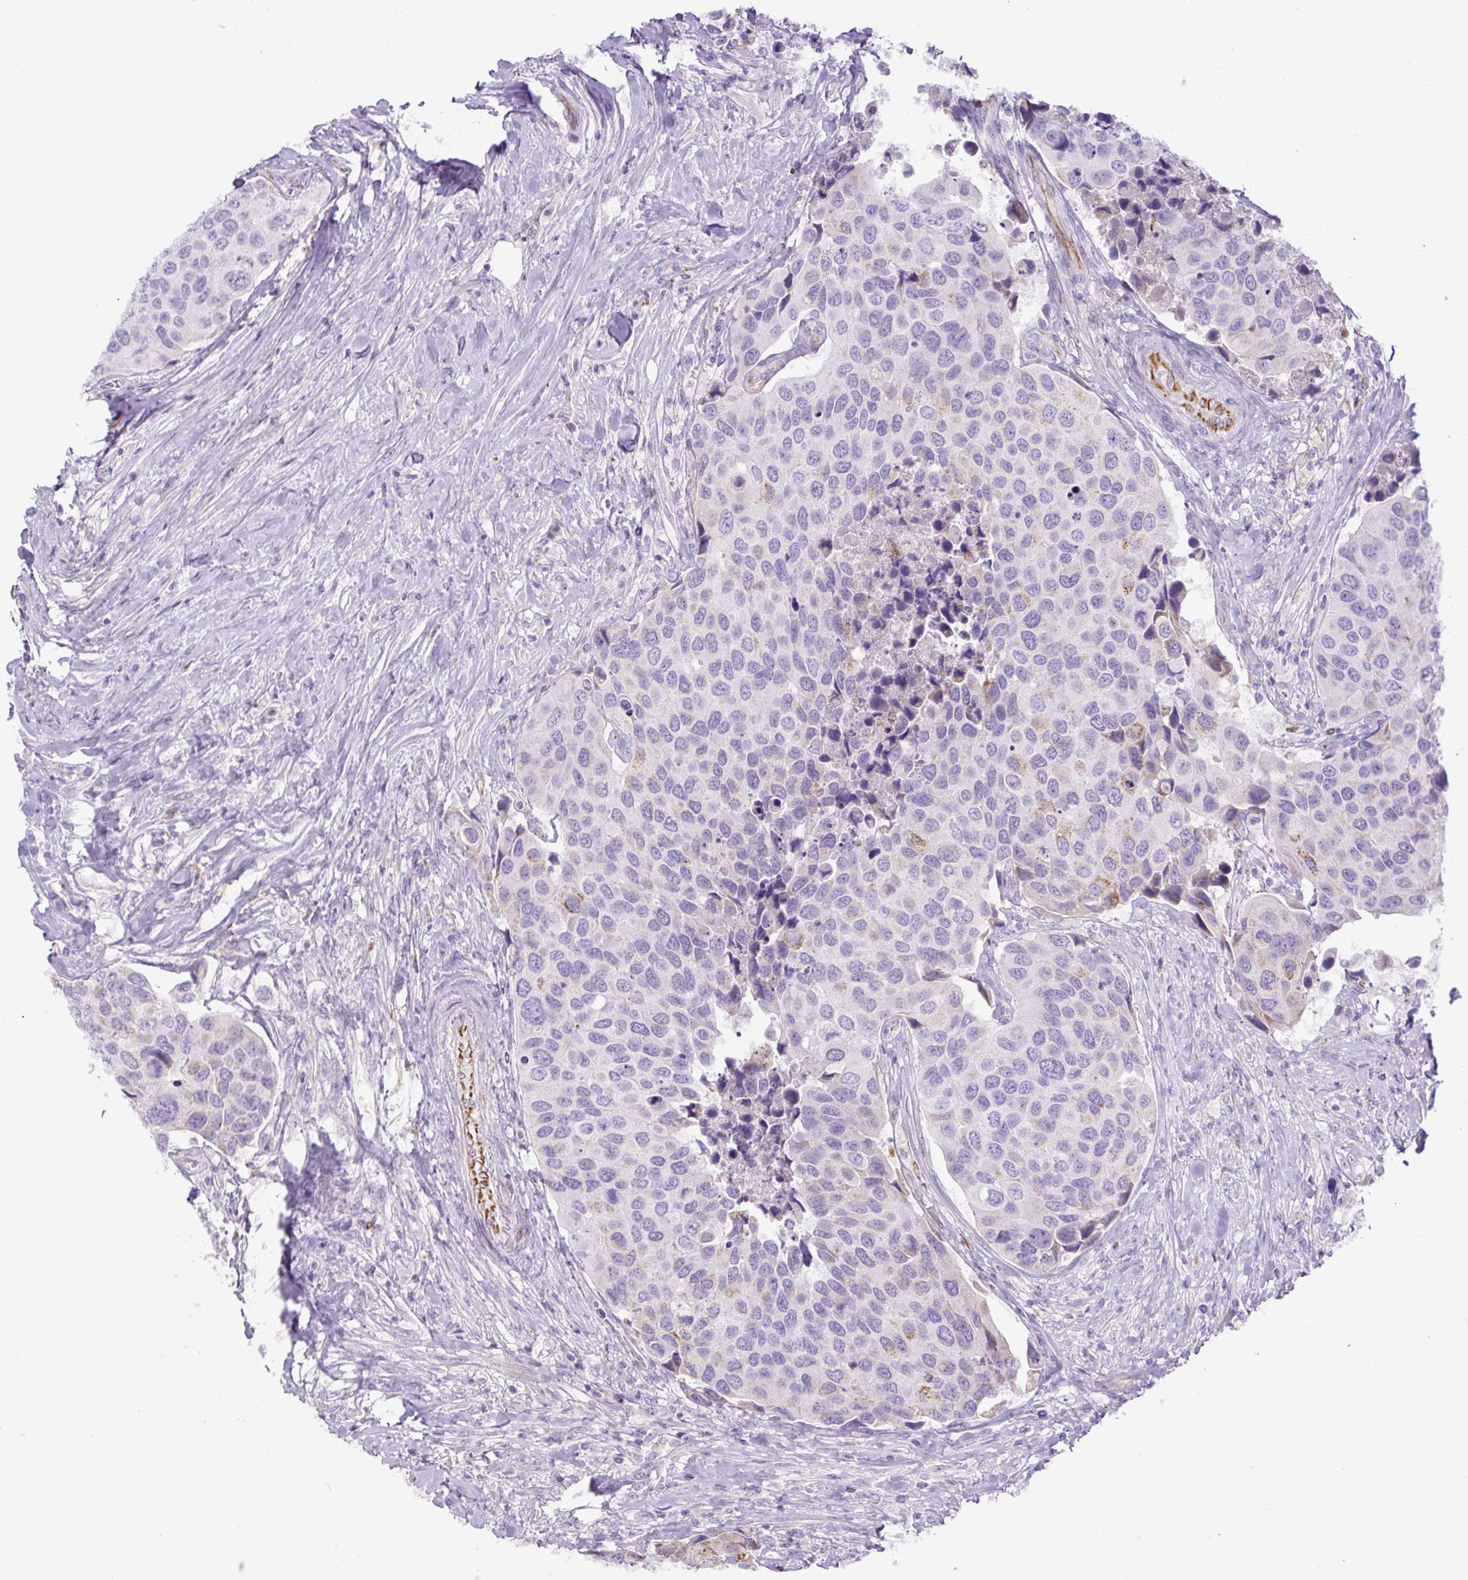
{"staining": {"intensity": "negative", "quantity": "none", "location": "none"}, "tissue": "urothelial cancer", "cell_type": "Tumor cells", "image_type": "cancer", "snomed": [{"axis": "morphology", "description": "Urothelial carcinoma, High grade"}, {"axis": "topography", "description": "Urinary bladder"}], "caption": "This histopathology image is of urothelial cancer stained with immunohistochemistry (IHC) to label a protein in brown with the nuclei are counter-stained blue. There is no staining in tumor cells.", "gene": "SPTBN5", "patient": {"sex": "male", "age": 74}}